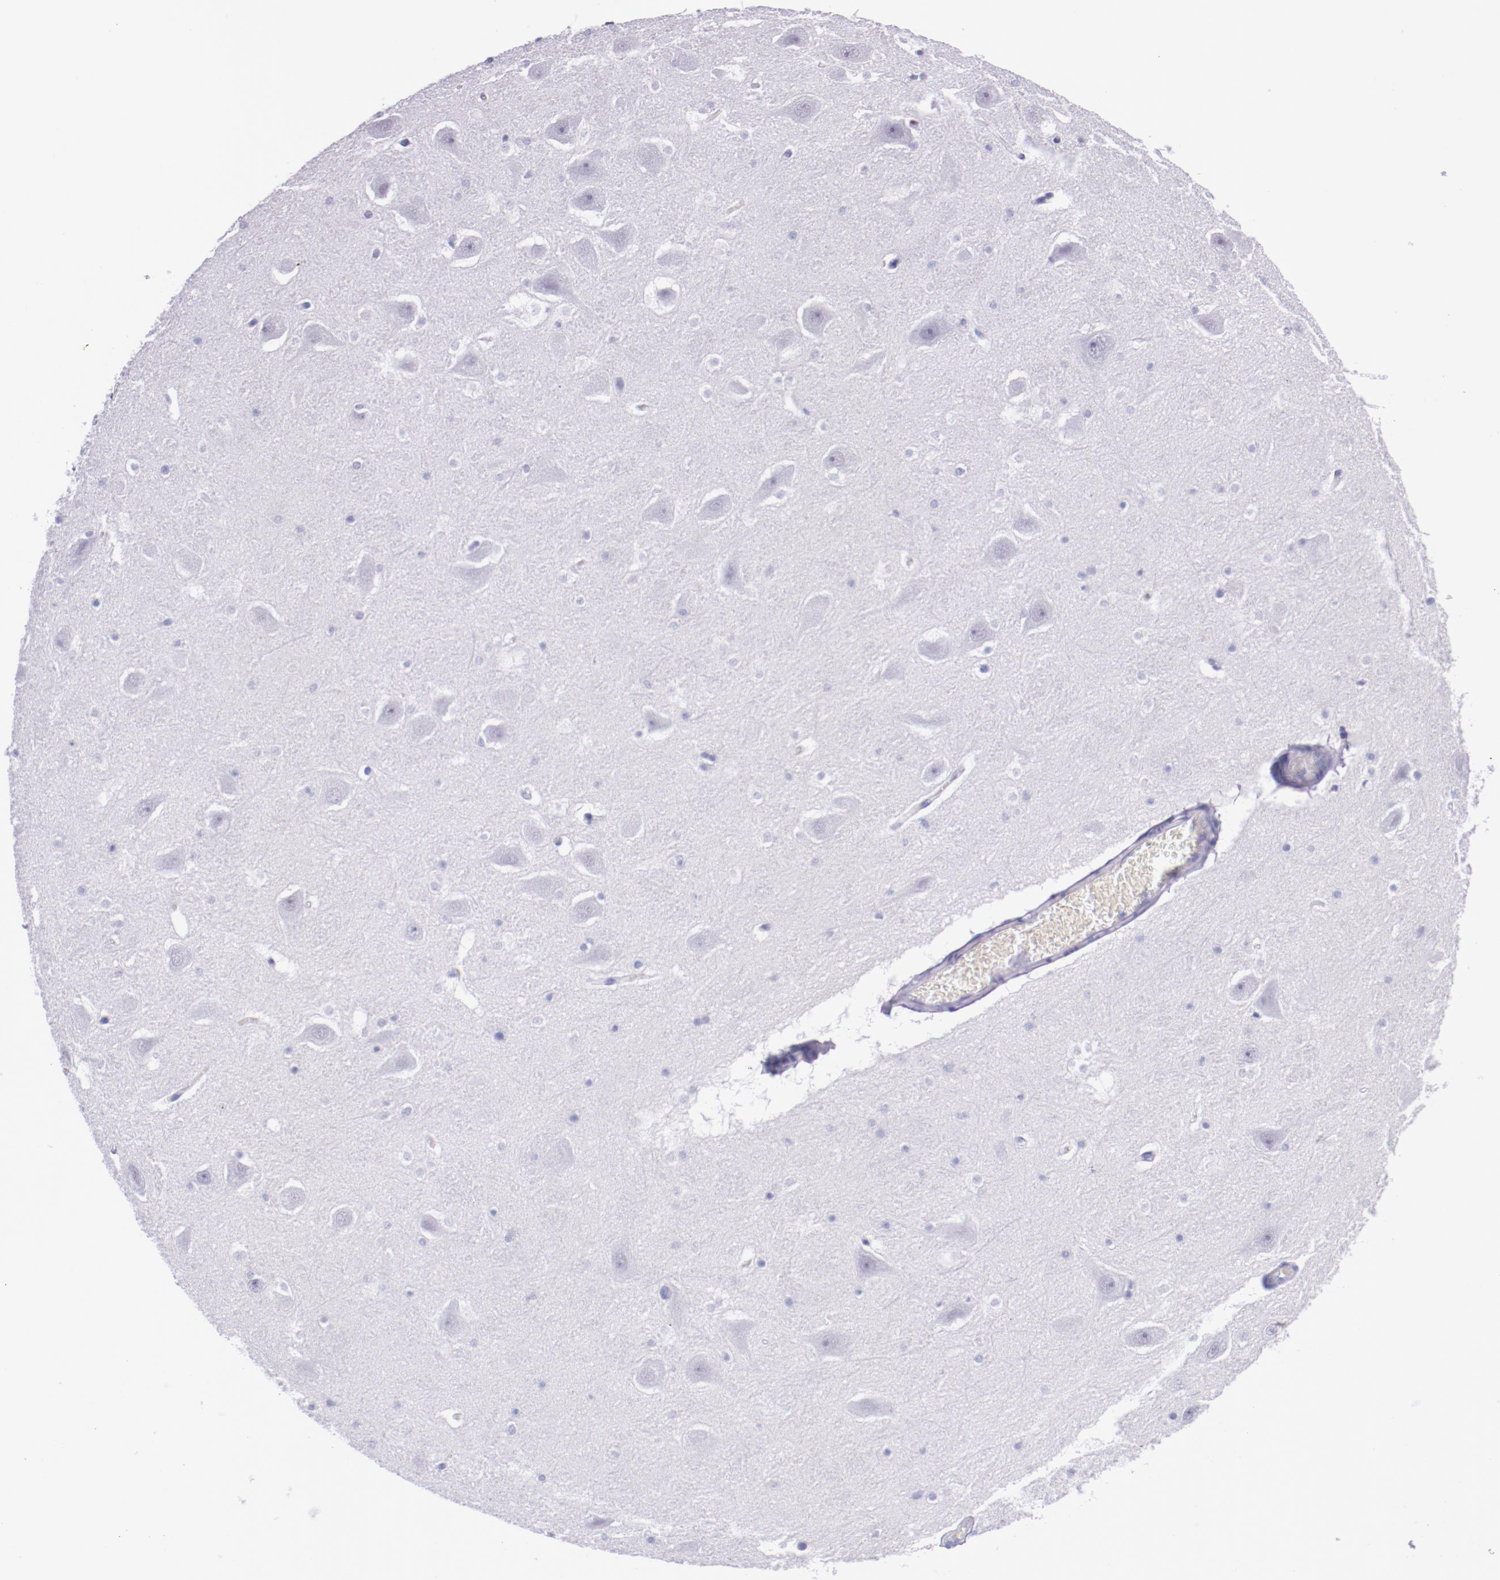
{"staining": {"intensity": "negative", "quantity": "none", "location": "none"}, "tissue": "hippocampus", "cell_type": "Glial cells", "image_type": "normal", "snomed": [{"axis": "morphology", "description": "Normal tissue, NOS"}, {"axis": "topography", "description": "Hippocampus"}], "caption": "An IHC photomicrograph of benign hippocampus is shown. There is no staining in glial cells of hippocampus.", "gene": "IRF4", "patient": {"sex": "male", "age": 45}}